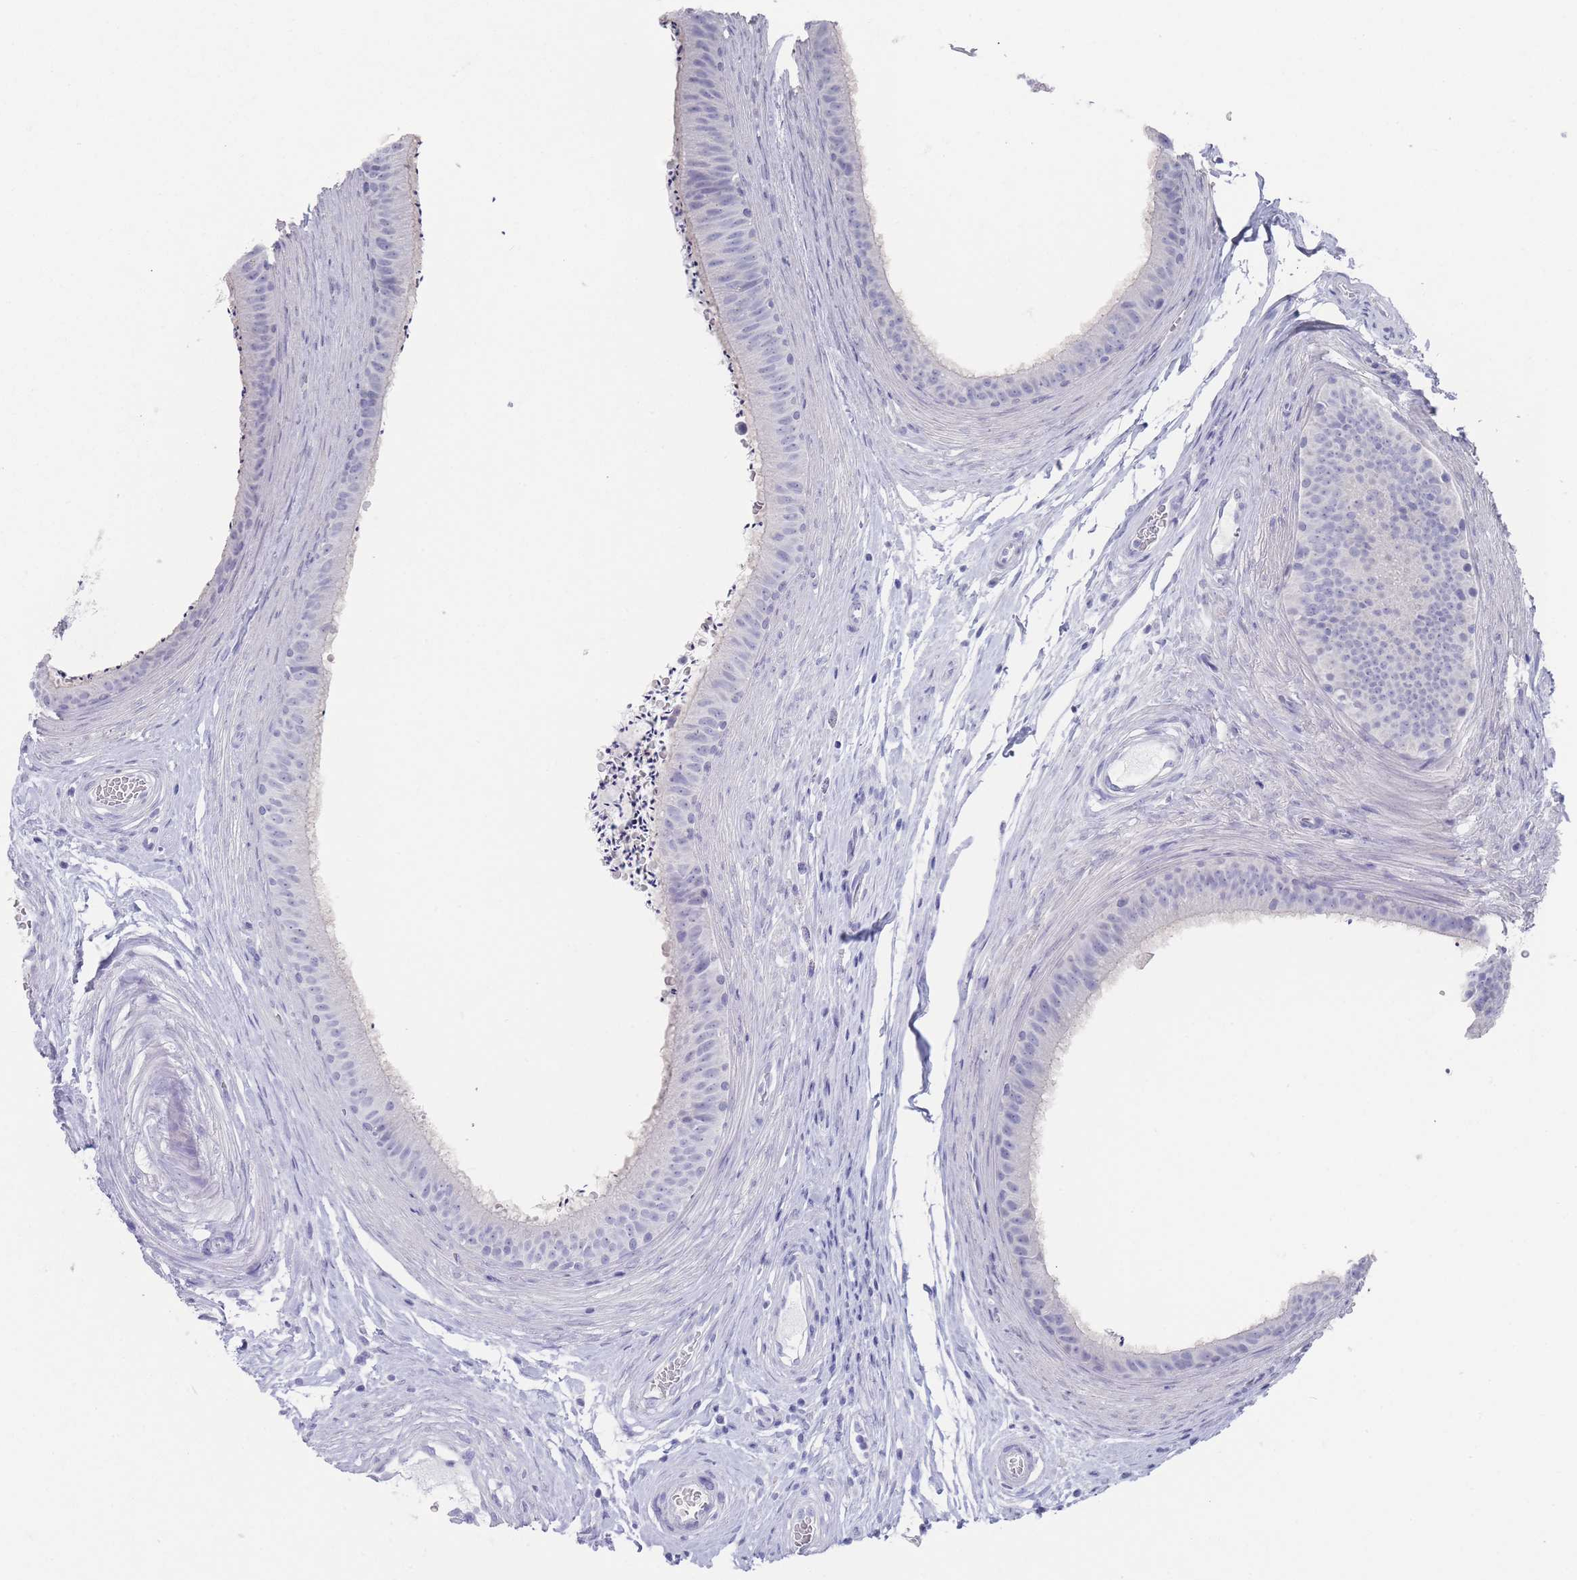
{"staining": {"intensity": "negative", "quantity": "none", "location": "none"}, "tissue": "epididymis", "cell_type": "Glandular cells", "image_type": "normal", "snomed": [{"axis": "morphology", "description": "Normal tissue, NOS"}, {"axis": "topography", "description": "Testis"}, {"axis": "topography", "description": "Epididymis"}], "caption": "IHC image of unremarkable epididymis stained for a protein (brown), which exhibits no positivity in glandular cells. (Brightfield microscopy of DAB immunohistochemistry at high magnification).", "gene": "RAB2B", "patient": {"sex": "male", "age": 41}}